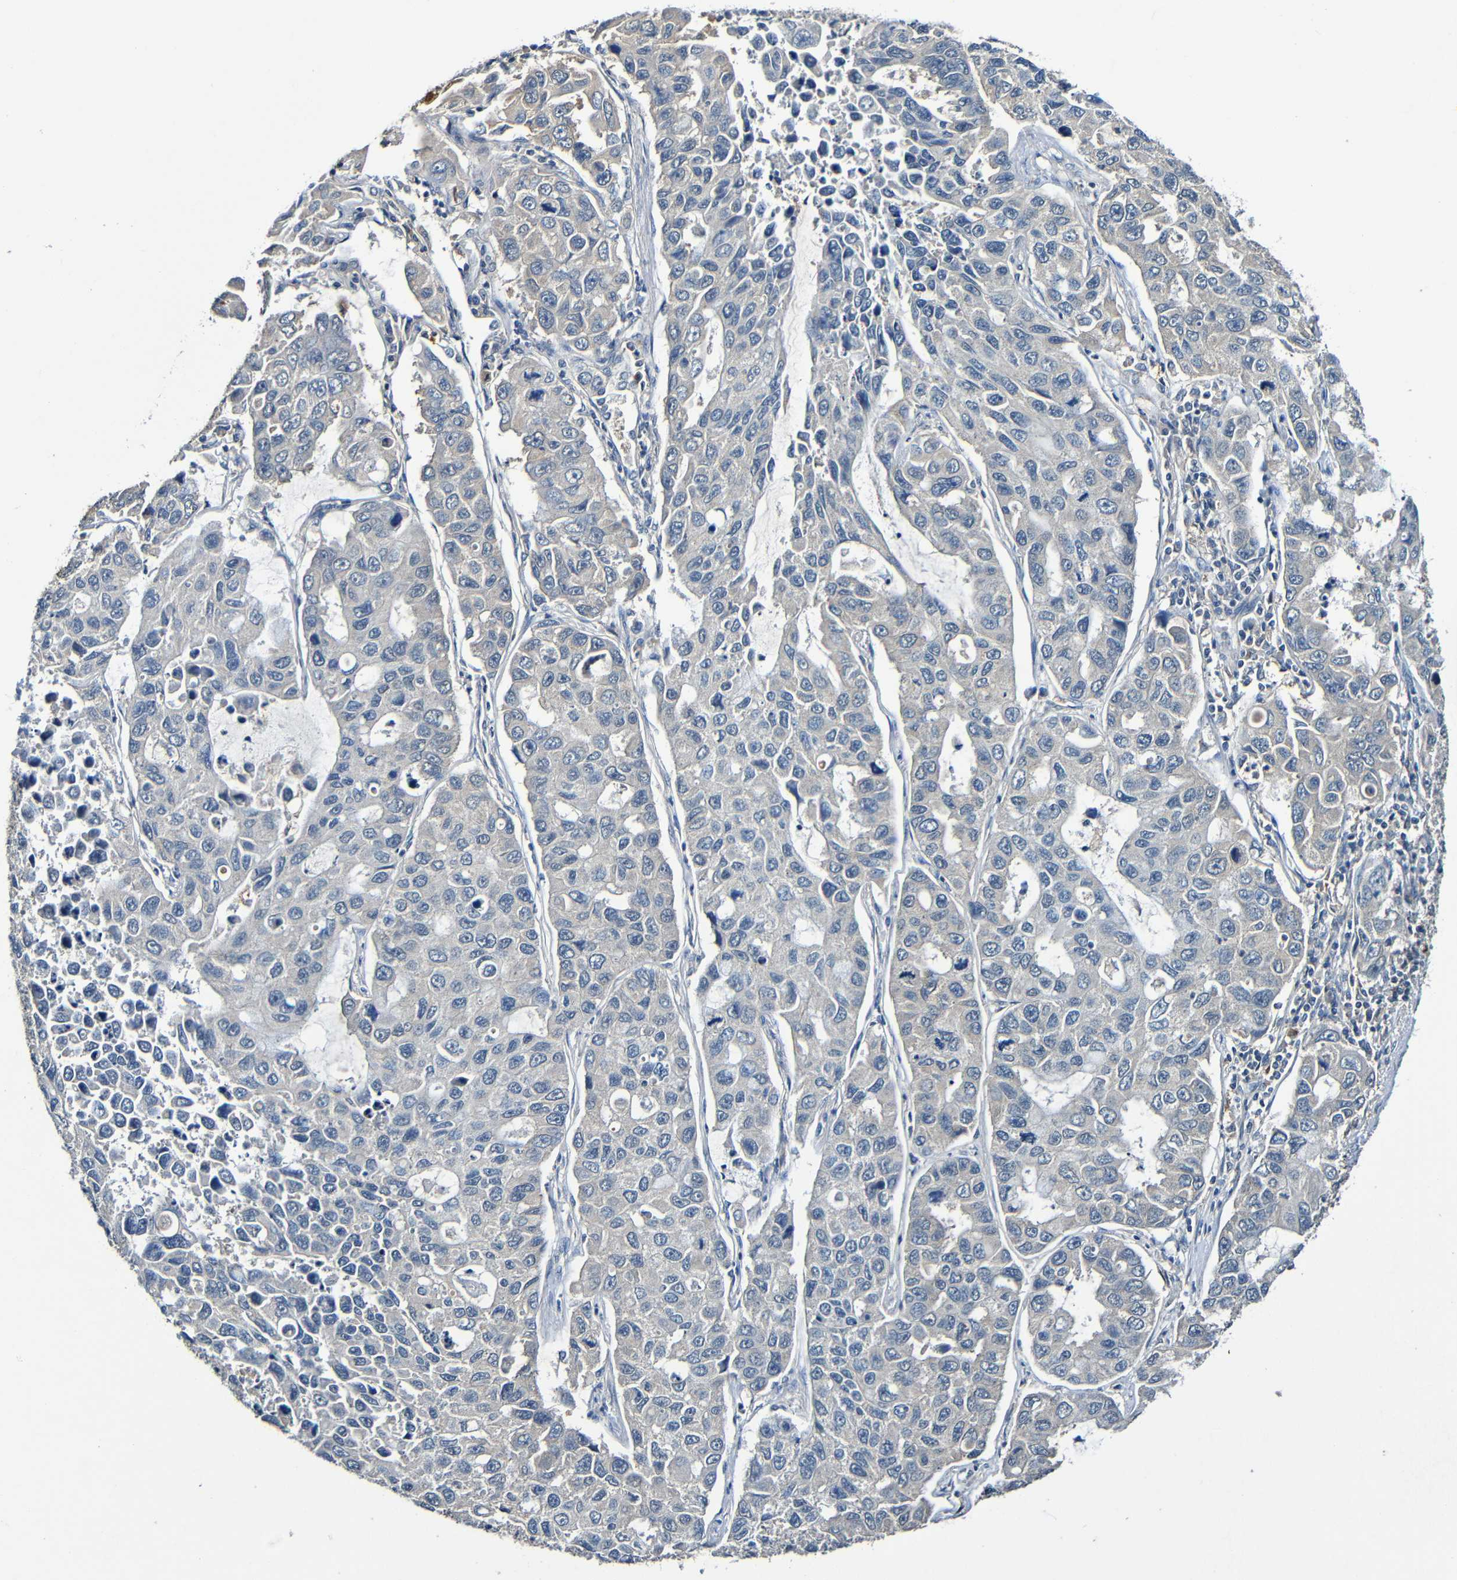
{"staining": {"intensity": "negative", "quantity": "none", "location": "none"}, "tissue": "lung cancer", "cell_type": "Tumor cells", "image_type": "cancer", "snomed": [{"axis": "morphology", "description": "Adenocarcinoma, NOS"}, {"axis": "topography", "description": "Lung"}], "caption": "The image reveals no significant staining in tumor cells of lung cancer. (DAB (3,3'-diaminobenzidine) IHC with hematoxylin counter stain).", "gene": "LRRC70", "patient": {"sex": "male", "age": 64}}